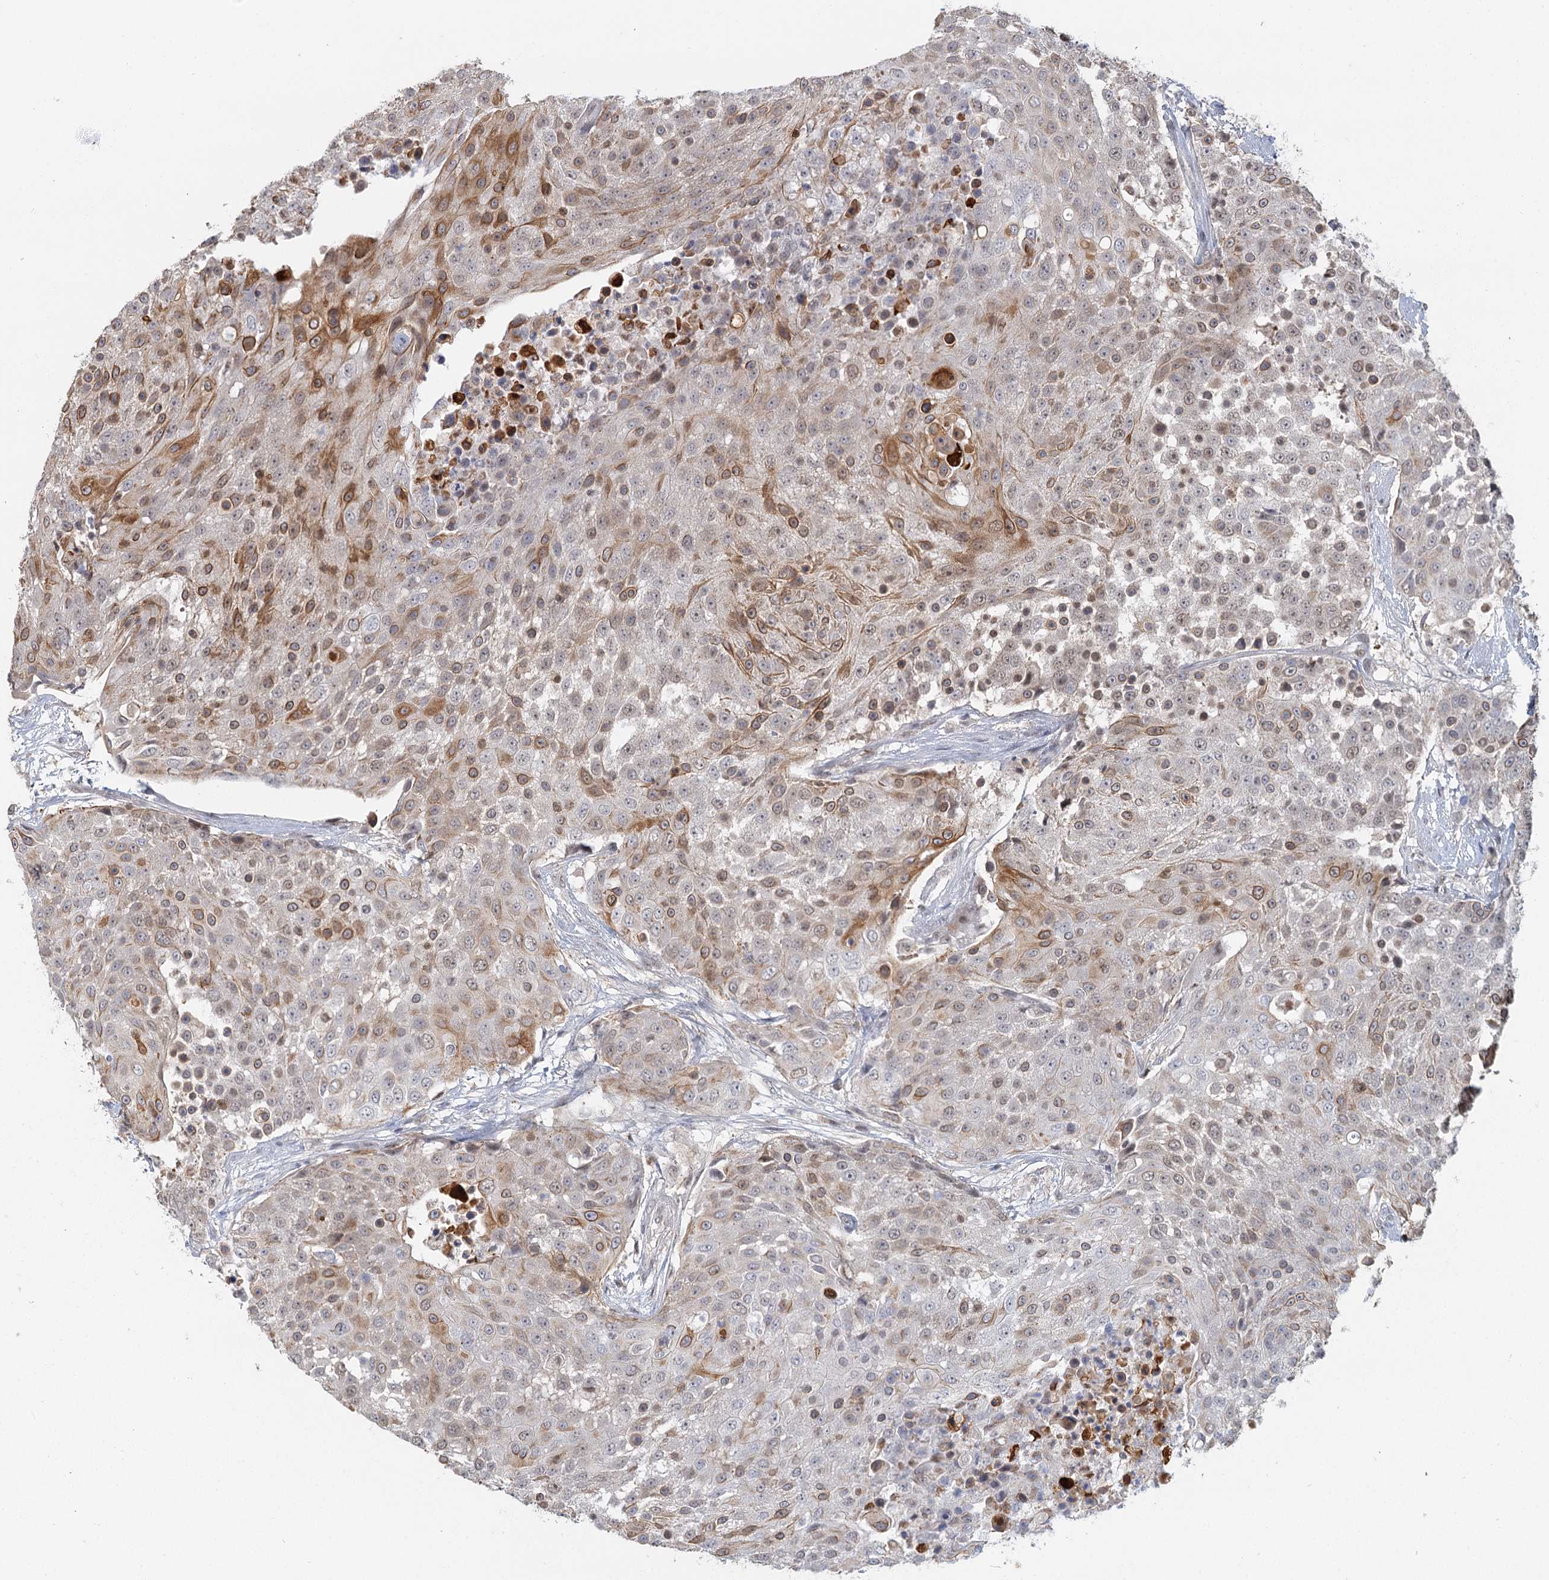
{"staining": {"intensity": "moderate", "quantity": "<25%", "location": "cytoplasmic/membranous"}, "tissue": "urothelial cancer", "cell_type": "Tumor cells", "image_type": "cancer", "snomed": [{"axis": "morphology", "description": "Urothelial carcinoma, High grade"}, {"axis": "topography", "description": "Urinary bladder"}], "caption": "Human urothelial cancer stained for a protein (brown) shows moderate cytoplasmic/membranous positive expression in approximately <25% of tumor cells.", "gene": "GPATCH11", "patient": {"sex": "female", "age": 63}}